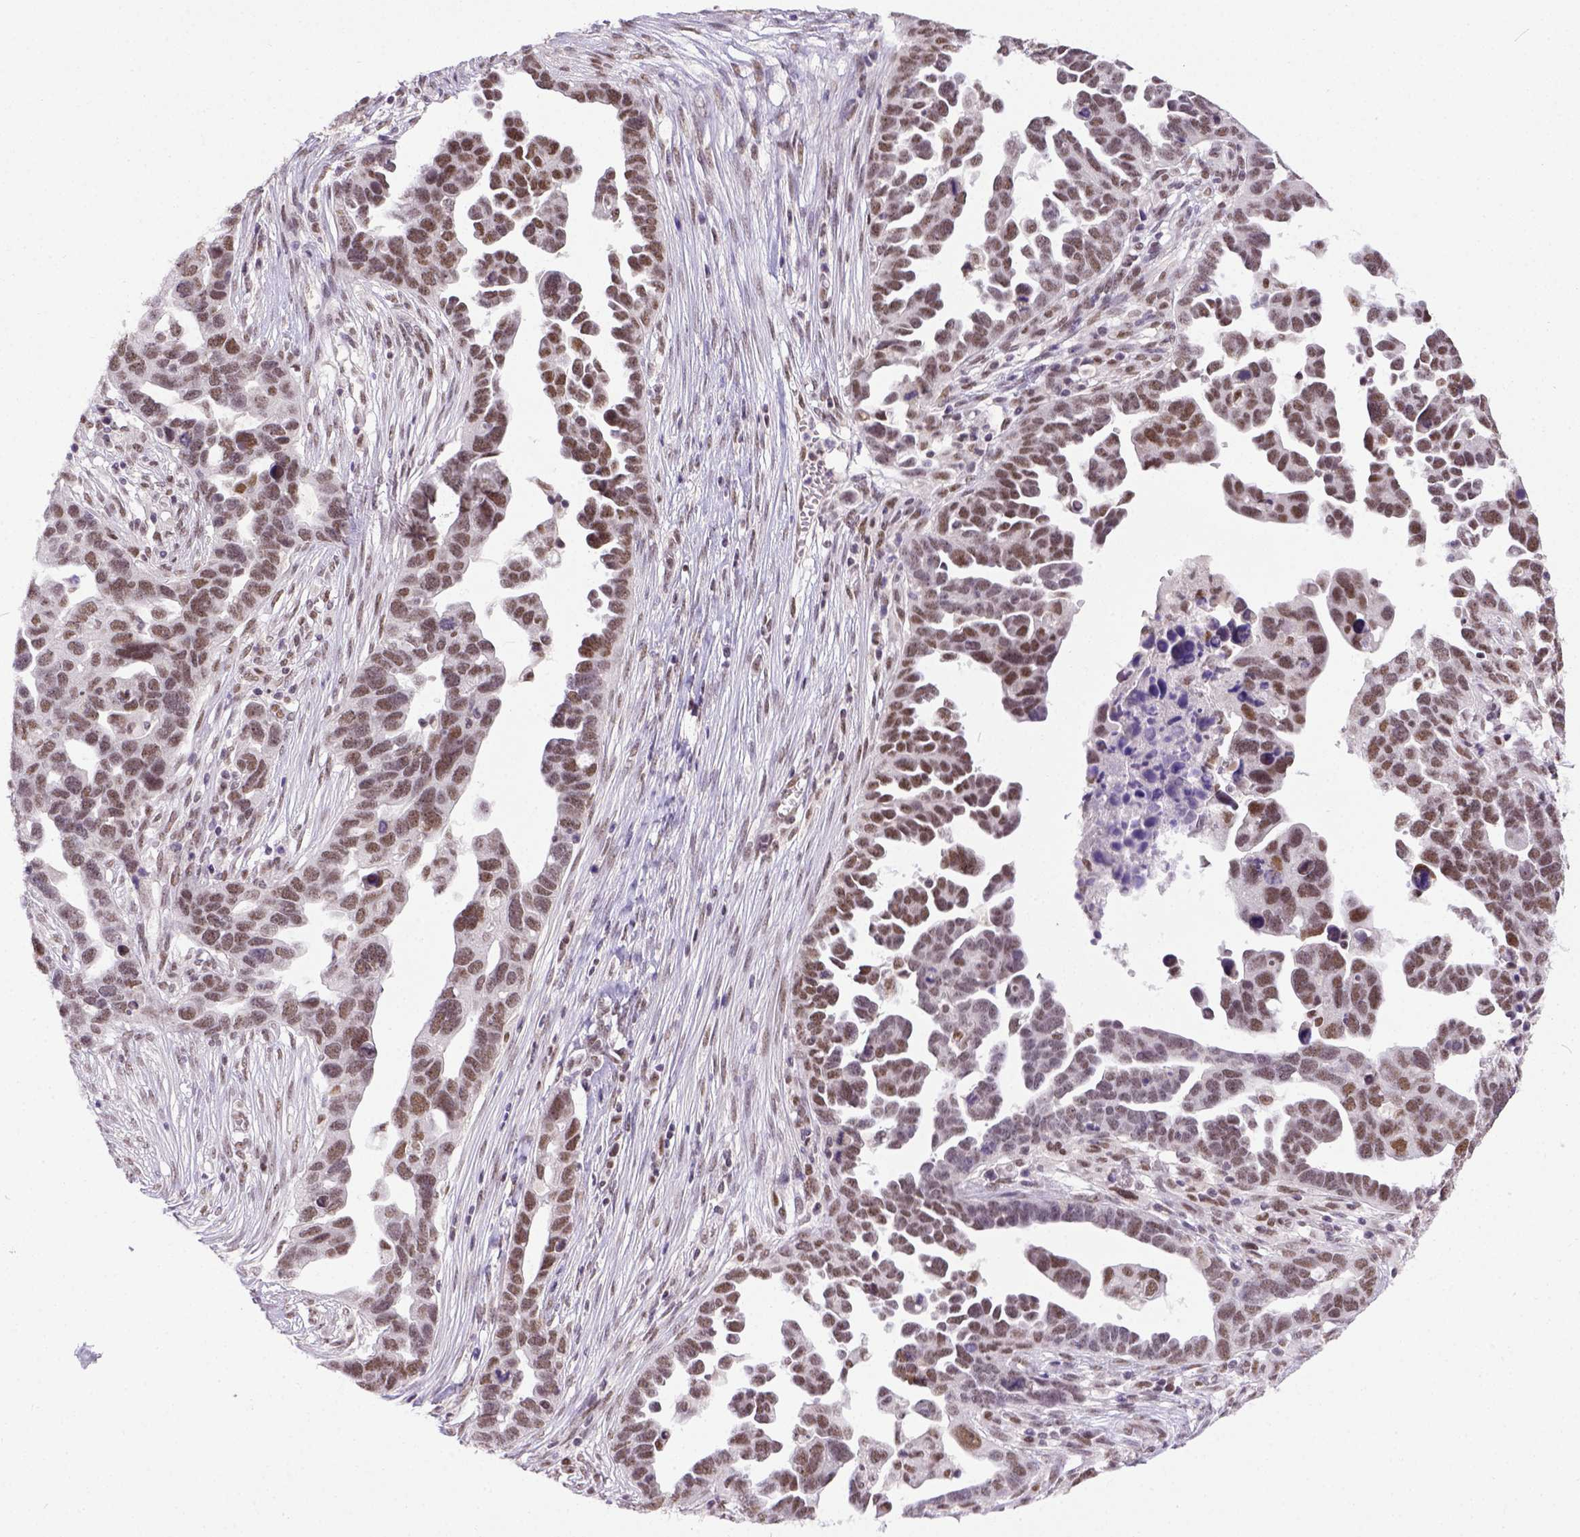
{"staining": {"intensity": "moderate", "quantity": ">75%", "location": "nuclear"}, "tissue": "ovarian cancer", "cell_type": "Tumor cells", "image_type": "cancer", "snomed": [{"axis": "morphology", "description": "Cystadenocarcinoma, serous, NOS"}, {"axis": "topography", "description": "Ovary"}], "caption": "Ovarian serous cystadenocarcinoma tissue shows moderate nuclear positivity in approximately >75% of tumor cells, visualized by immunohistochemistry. (DAB (3,3'-diaminobenzidine) = brown stain, brightfield microscopy at high magnification).", "gene": "ERCC1", "patient": {"sex": "female", "age": 54}}